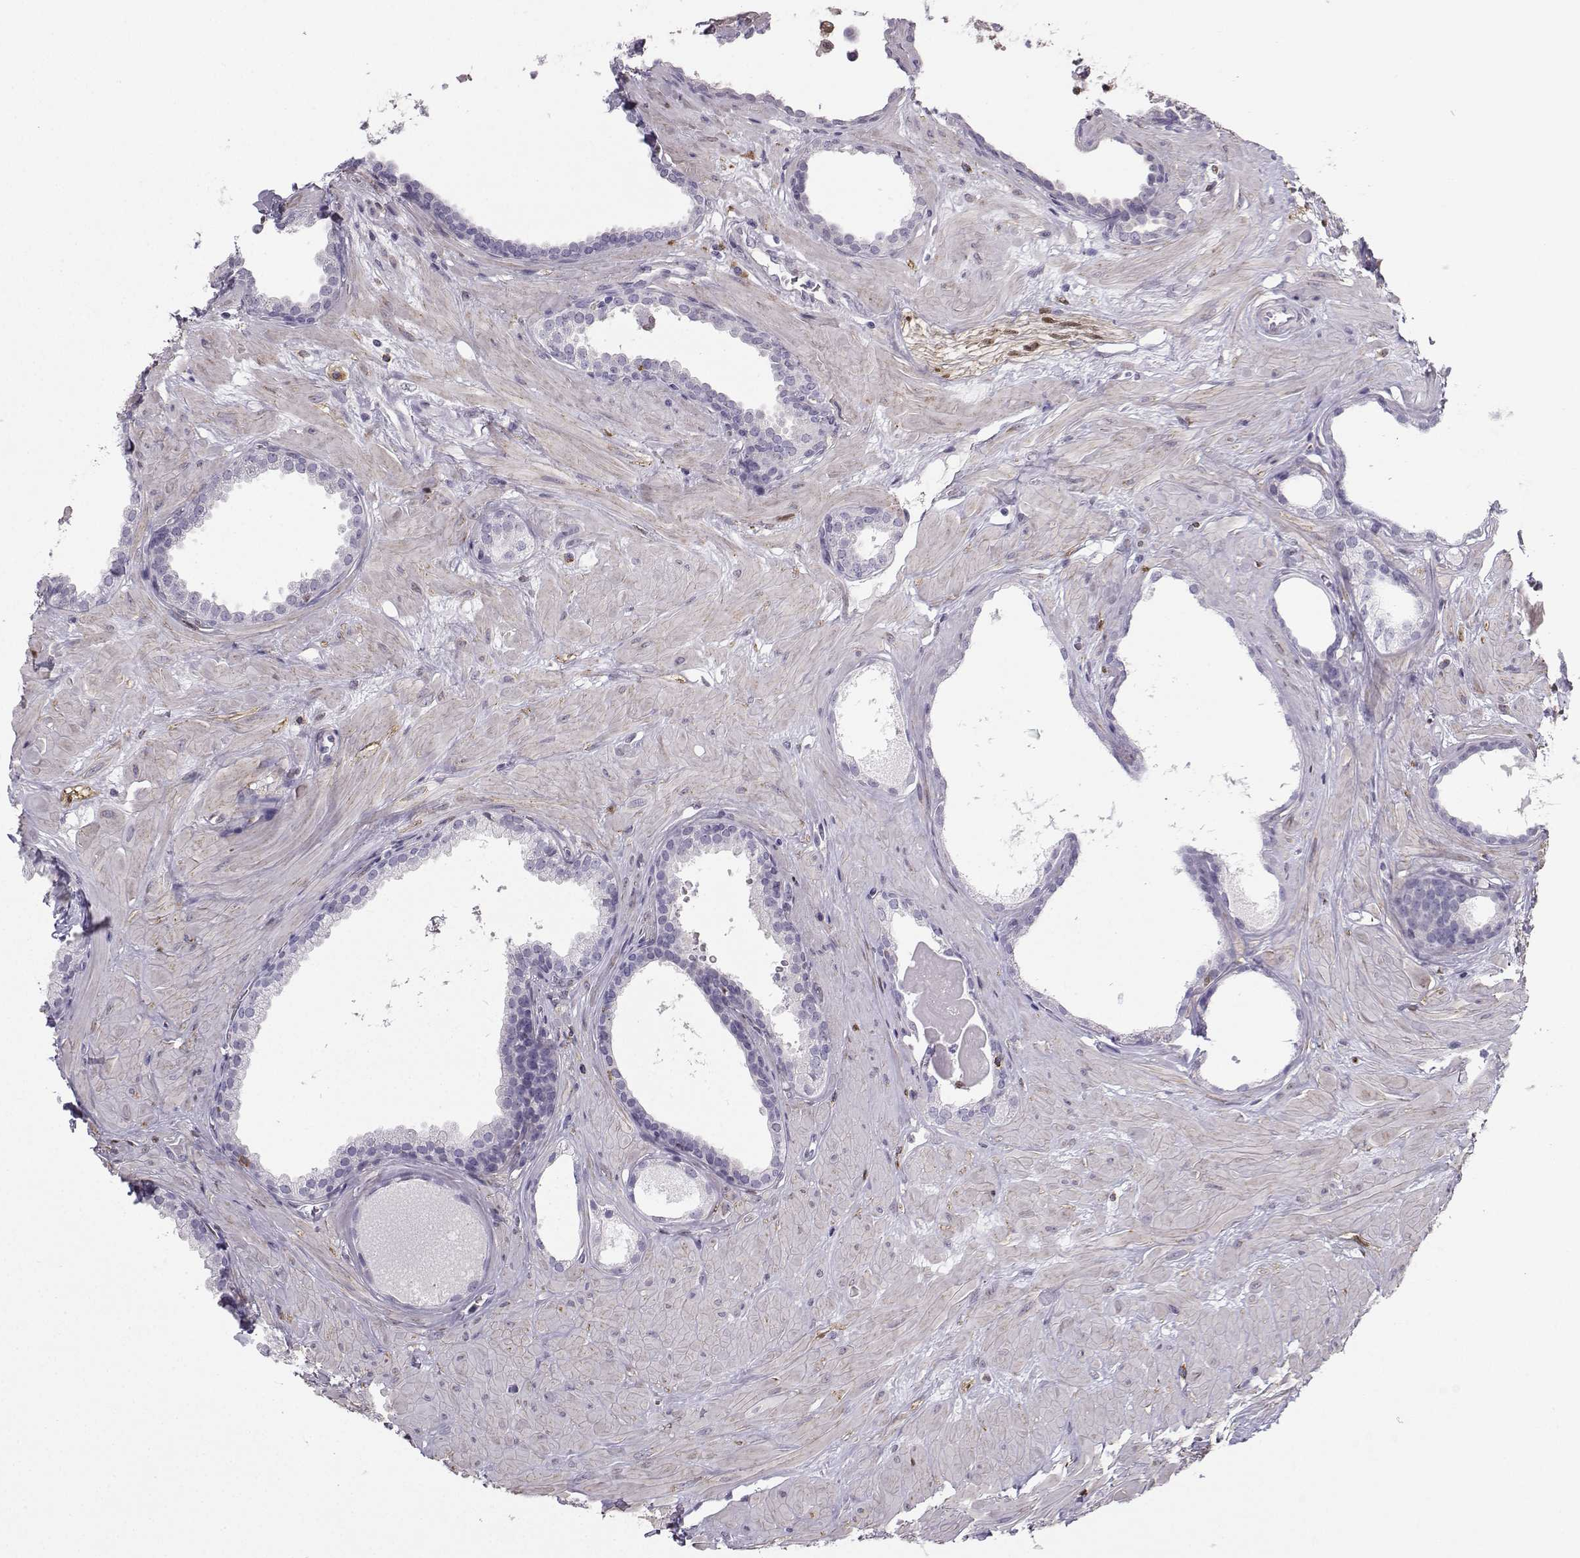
{"staining": {"intensity": "negative", "quantity": "none", "location": "none"}, "tissue": "prostate", "cell_type": "Glandular cells", "image_type": "normal", "snomed": [{"axis": "morphology", "description": "Normal tissue, NOS"}, {"axis": "topography", "description": "Prostate"}], "caption": "Photomicrograph shows no significant protein positivity in glandular cells of unremarkable prostate. (DAB (3,3'-diaminobenzidine) immunohistochemistry (IHC) with hematoxylin counter stain).", "gene": "DCLK3", "patient": {"sex": "male", "age": 48}}